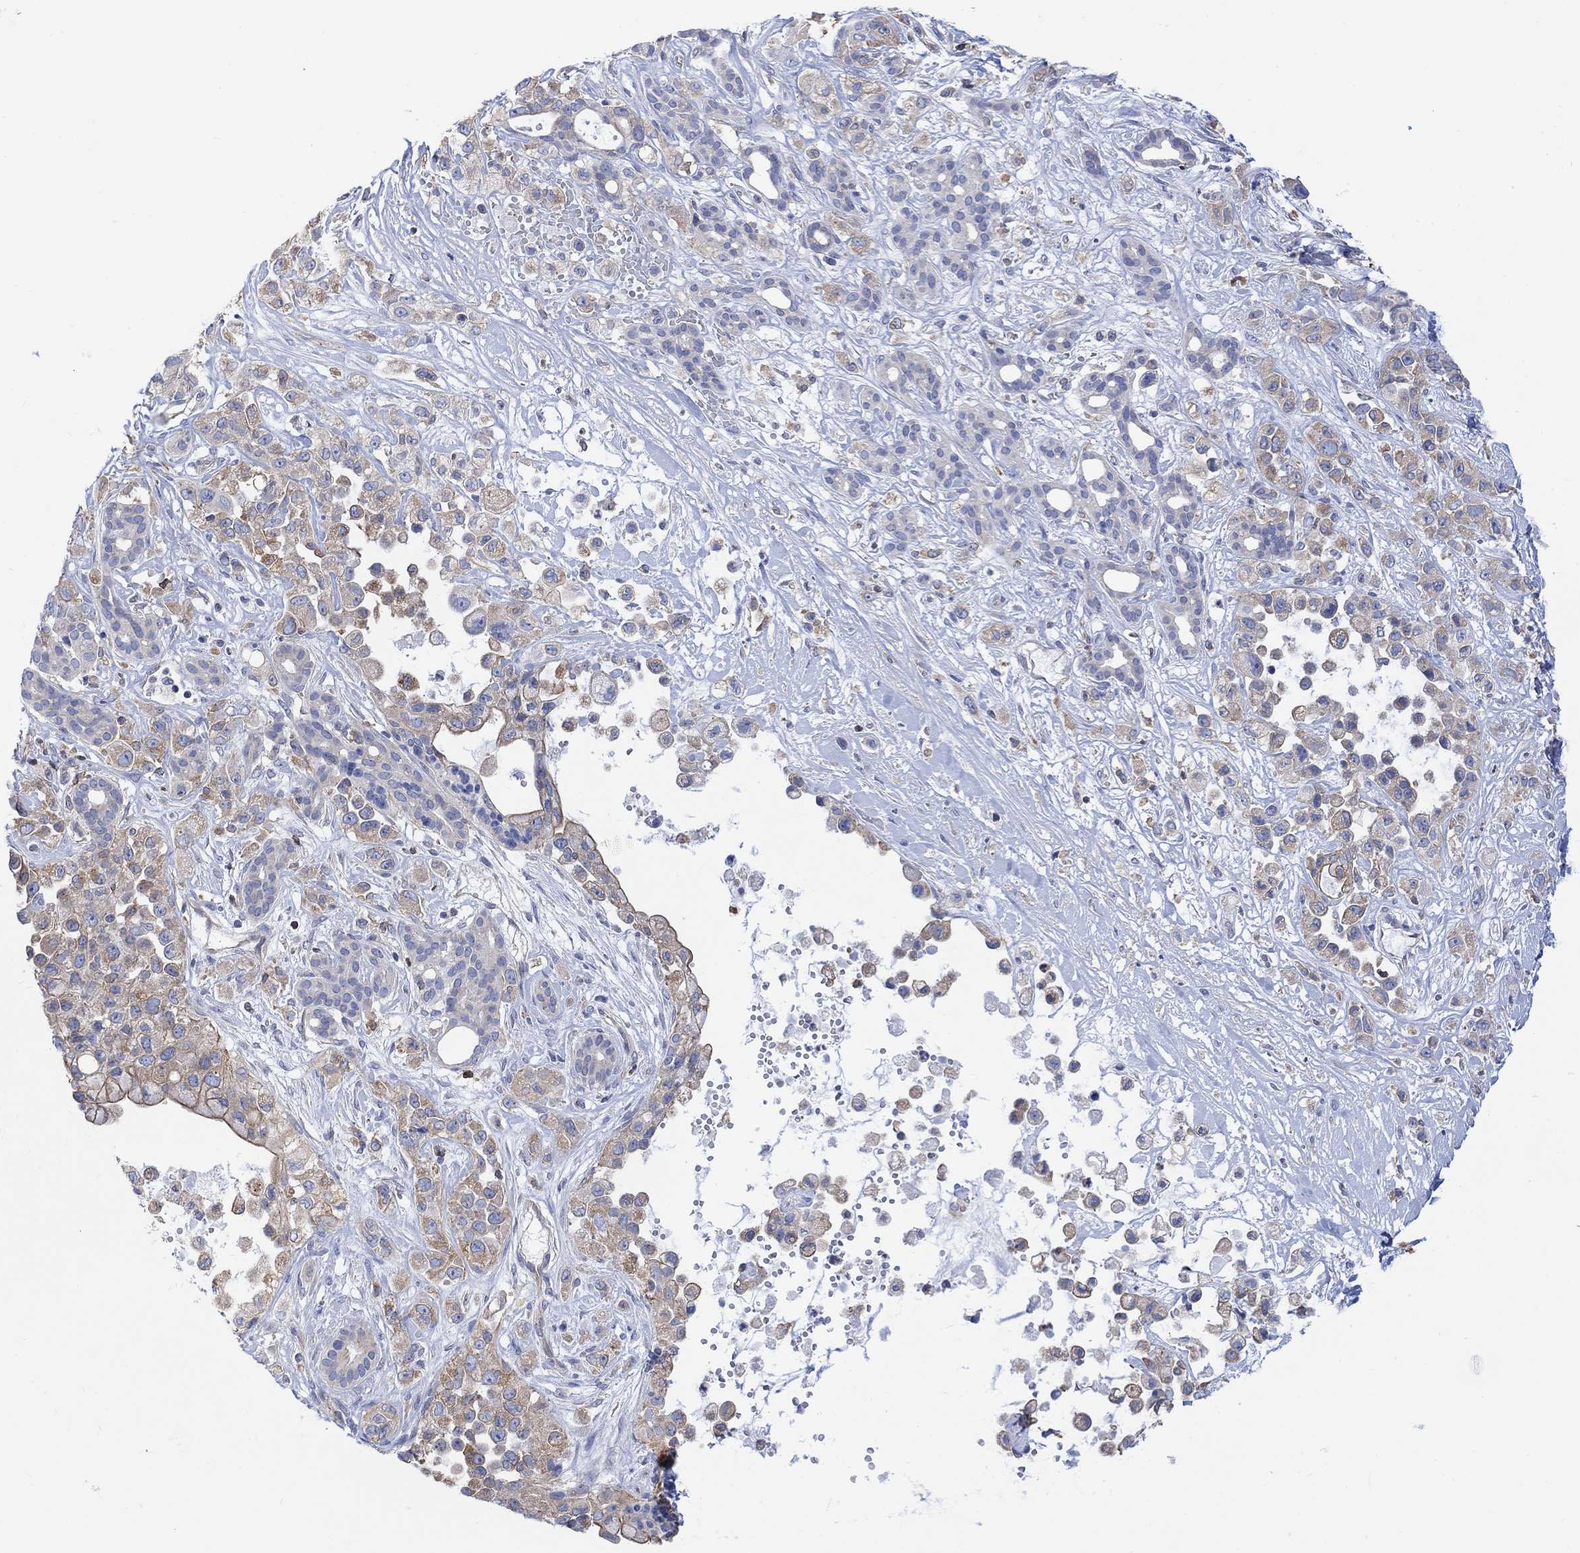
{"staining": {"intensity": "moderate", "quantity": "<25%", "location": "cytoplasmic/membranous"}, "tissue": "pancreatic cancer", "cell_type": "Tumor cells", "image_type": "cancer", "snomed": [{"axis": "morphology", "description": "Adenocarcinoma, NOS"}, {"axis": "topography", "description": "Pancreas"}], "caption": "Human pancreatic cancer stained with a protein marker exhibits moderate staining in tumor cells.", "gene": "GBP5", "patient": {"sex": "male", "age": 44}}